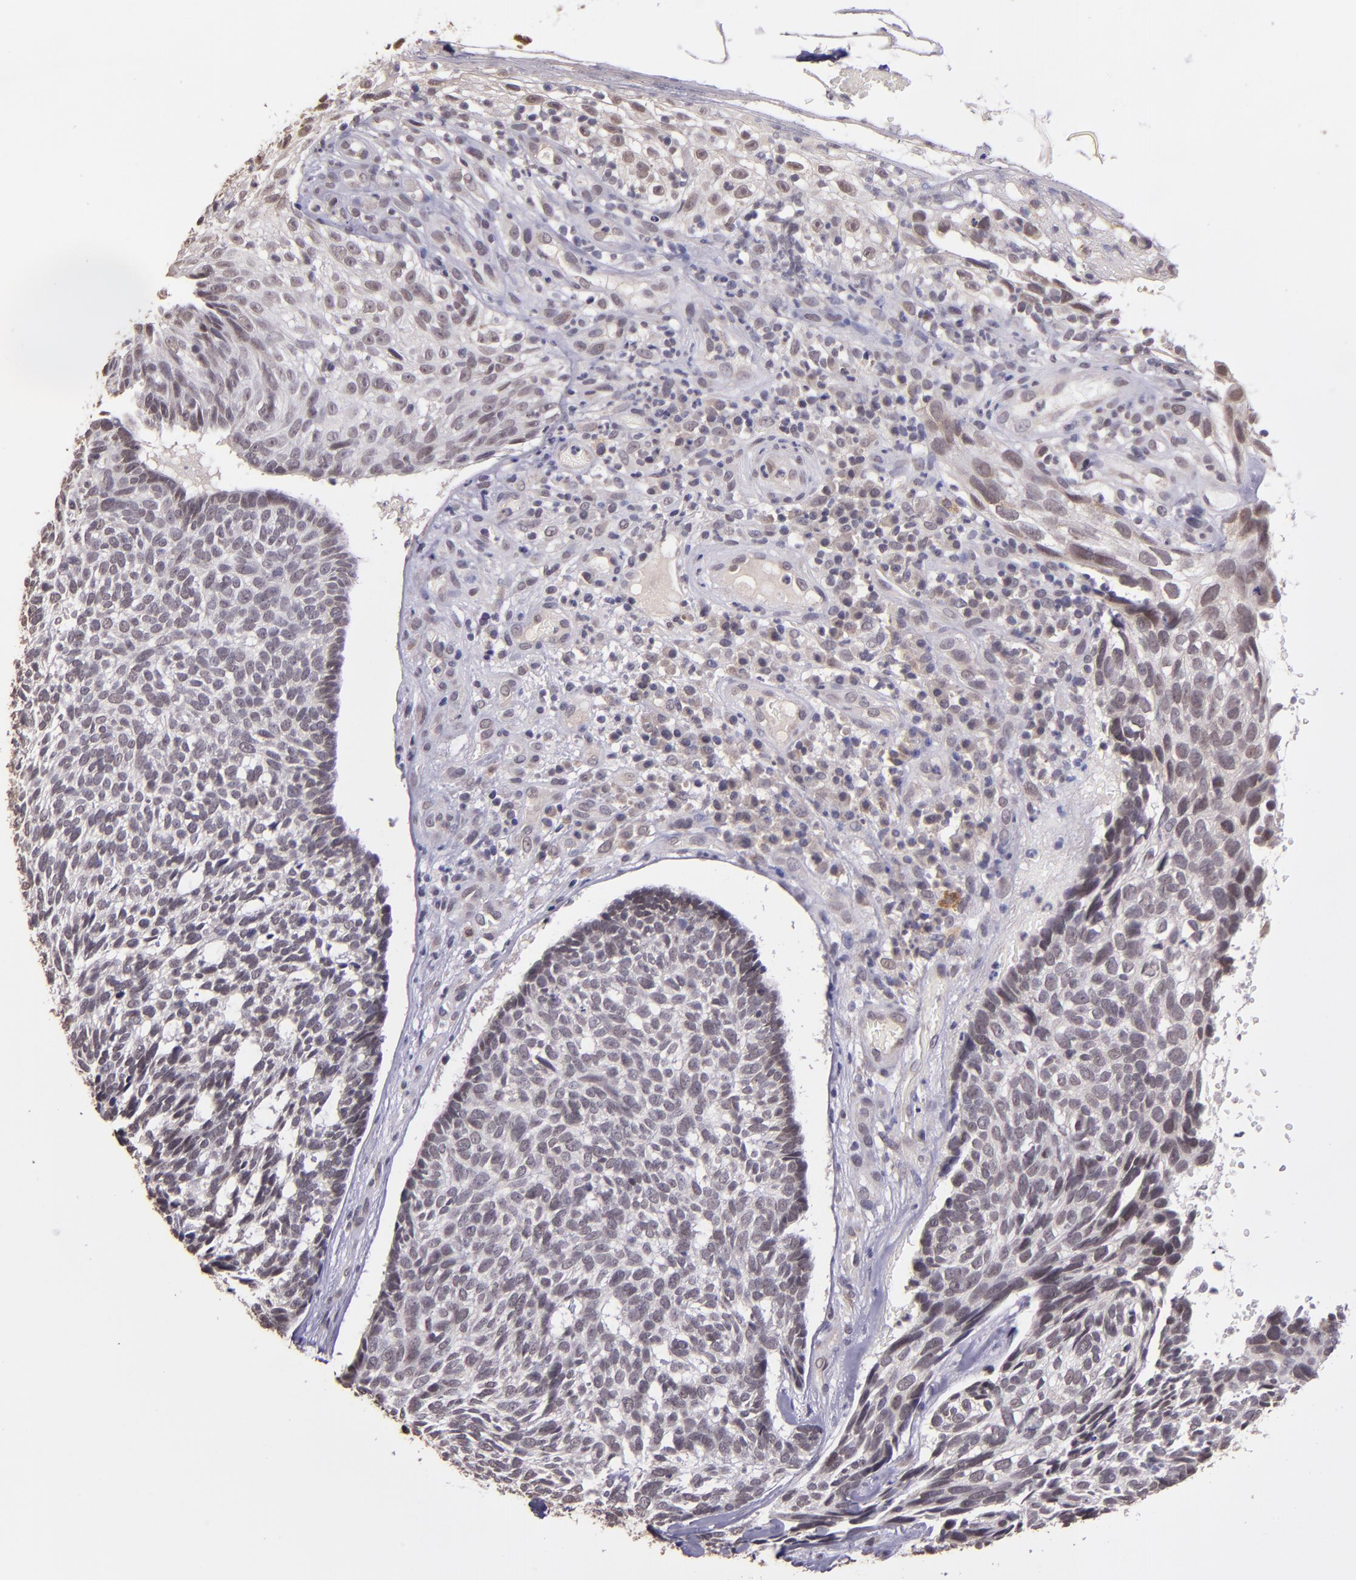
{"staining": {"intensity": "negative", "quantity": "none", "location": "none"}, "tissue": "skin cancer", "cell_type": "Tumor cells", "image_type": "cancer", "snomed": [{"axis": "morphology", "description": "Basal cell carcinoma"}, {"axis": "topography", "description": "Skin"}], "caption": "An image of human basal cell carcinoma (skin) is negative for staining in tumor cells. Brightfield microscopy of IHC stained with DAB (3,3'-diaminobenzidine) (brown) and hematoxylin (blue), captured at high magnification.", "gene": "TAF7L", "patient": {"sex": "male", "age": 72}}